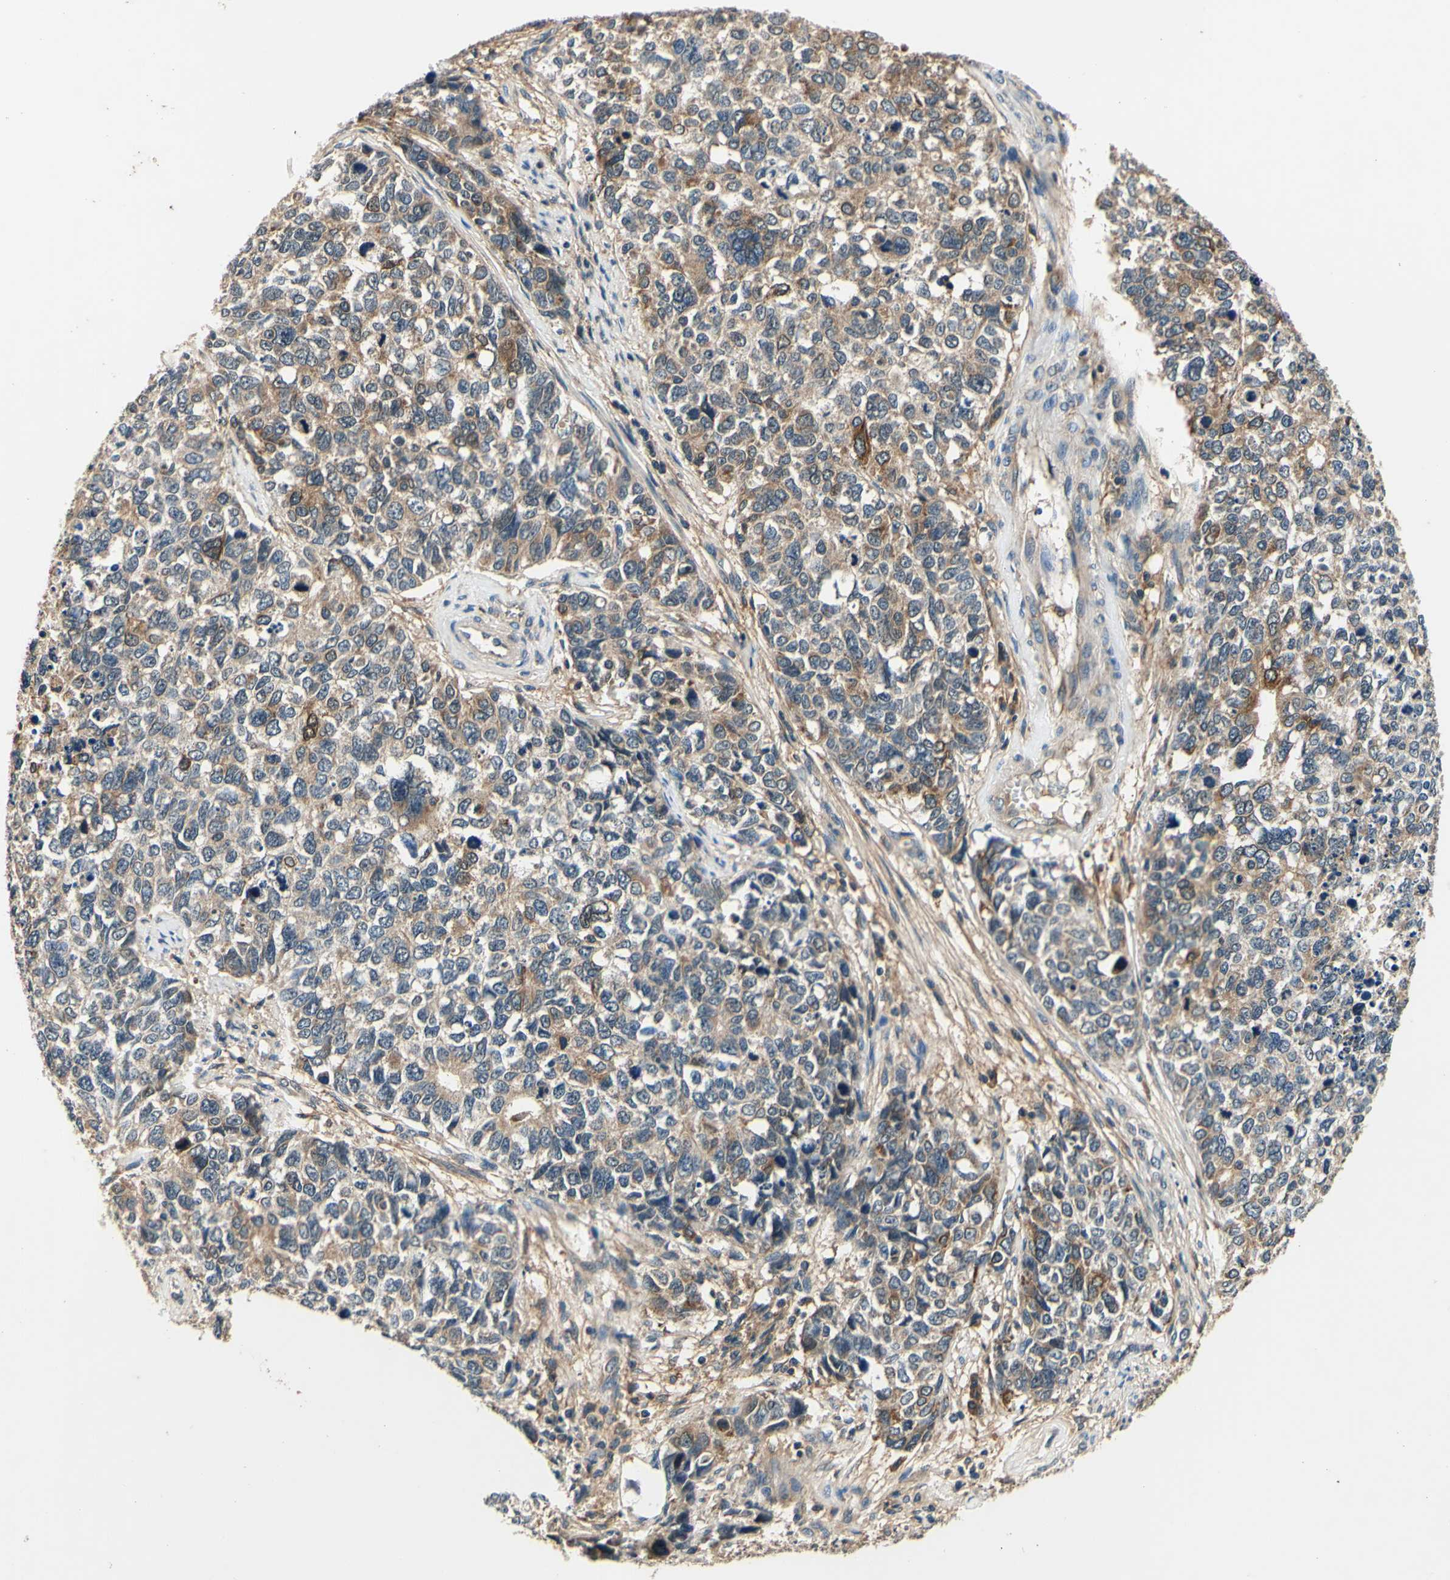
{"staining": {"intensity": "moderate", "quantity": "<25%", "location": "cytoplasmic/membranous"}, "tissue": "cervical cancer", "cell_type": "Tumor cells", "image_type": "cancer", "snomed": [{"axis": "morphology", "description": "Squamous cell carcinoma, NOS"}, {"axis": "topography", "description": "Cervix"}], "caption": "The immunohistochemical stain shows moderate cytoplasmic/membranous staining in tumor cells of cervical cancer (squamous cell carcinoma) tissue.", "gene": "PLA2G4A", "patient": {"sex": "female", "age": 63}}